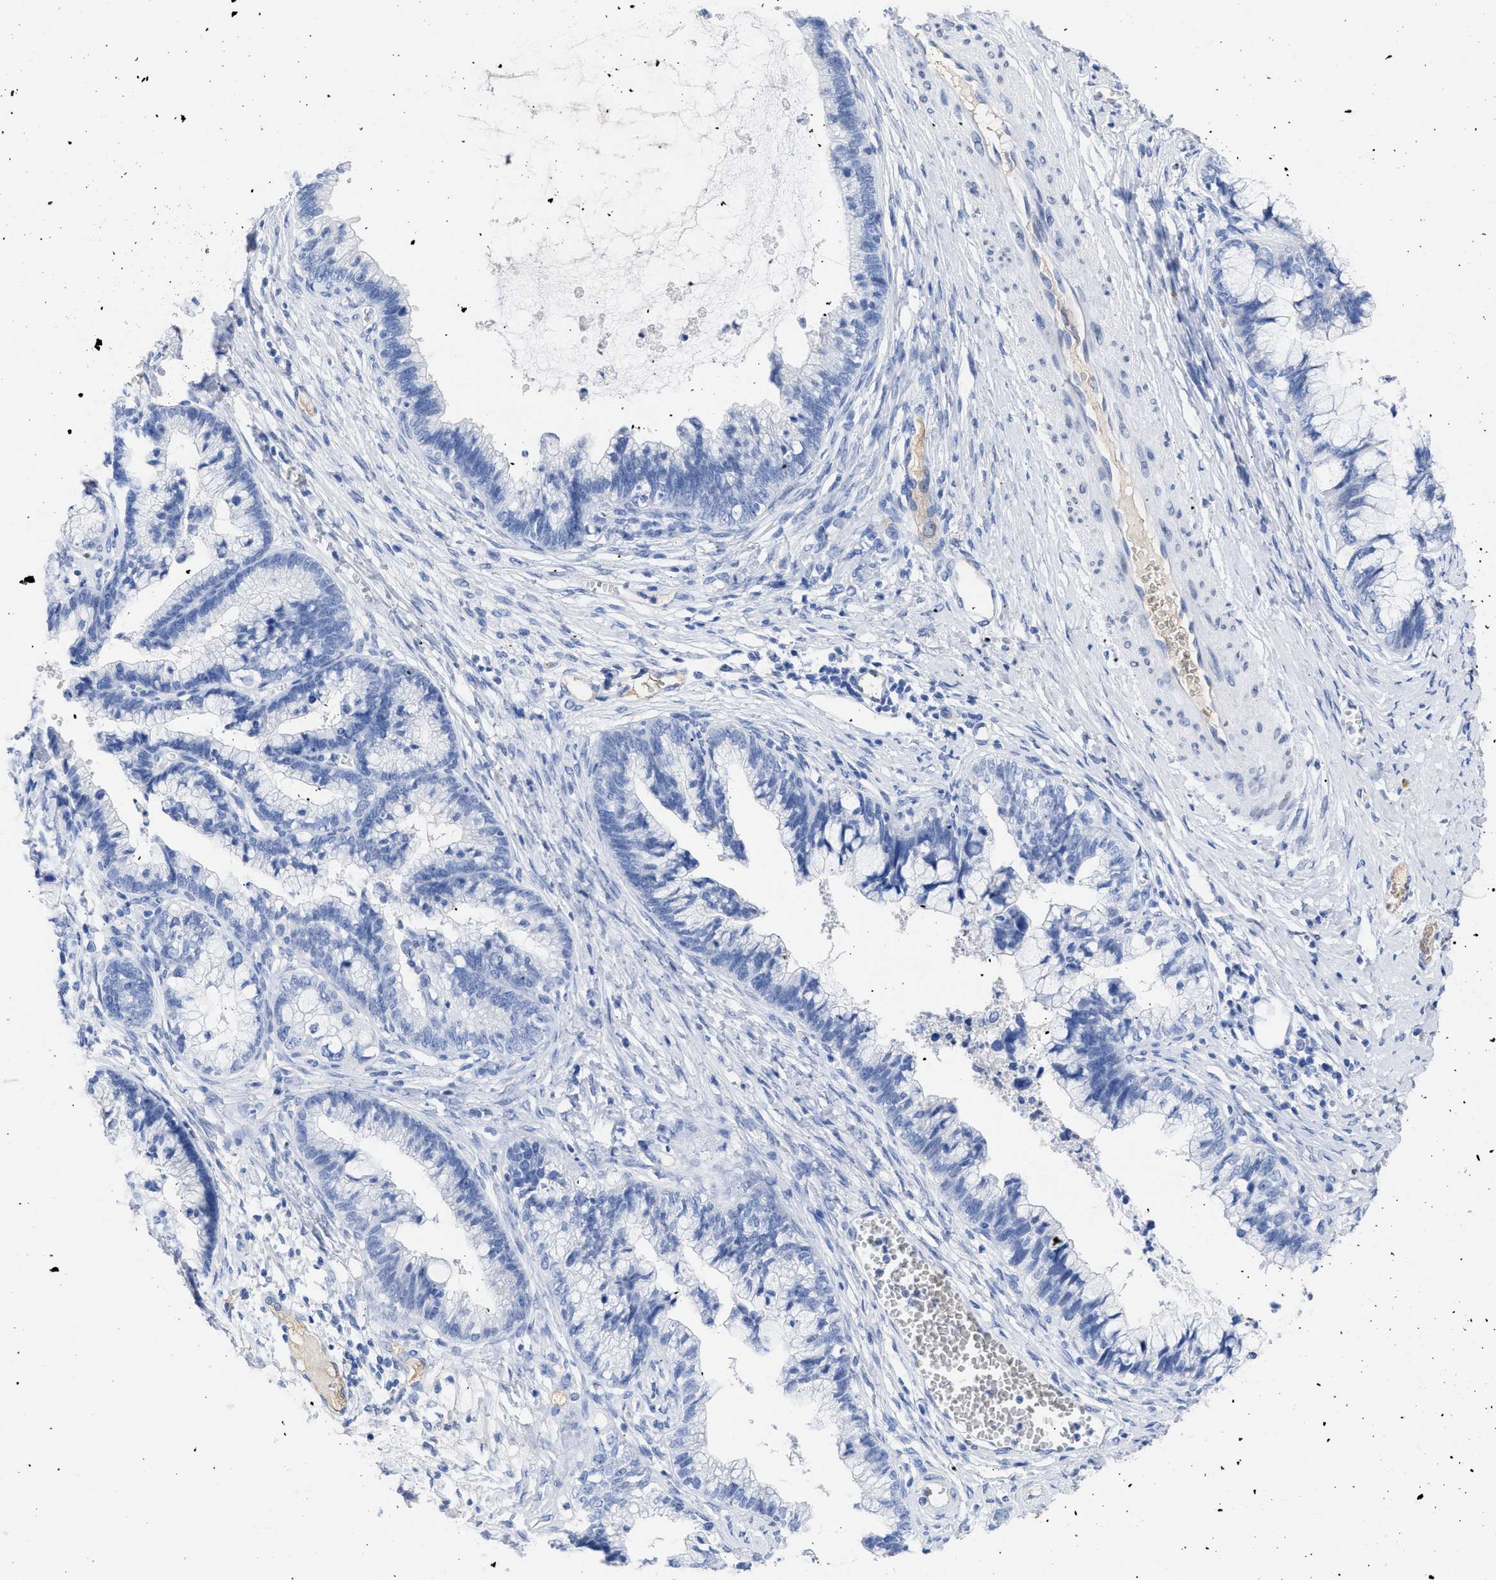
{"staining": {"intensity": "negative", "quantity": "none", "location": "none"}, "tissue": "cervical cancer", "cell_type": "Tumor cells", "image_type": "cancer", "snomed": [{"axis": "morphology", "description": "Adenocarcinoma, NOS"}, {"axis": "topography", "description": "Cervix"}], "caption": "A photomicrograph of human adenocarcinoma (cervical) is negative for staining in tumor cells.", "gene": "RSPH1", "patient": {"sex": "female", "age": 44}}